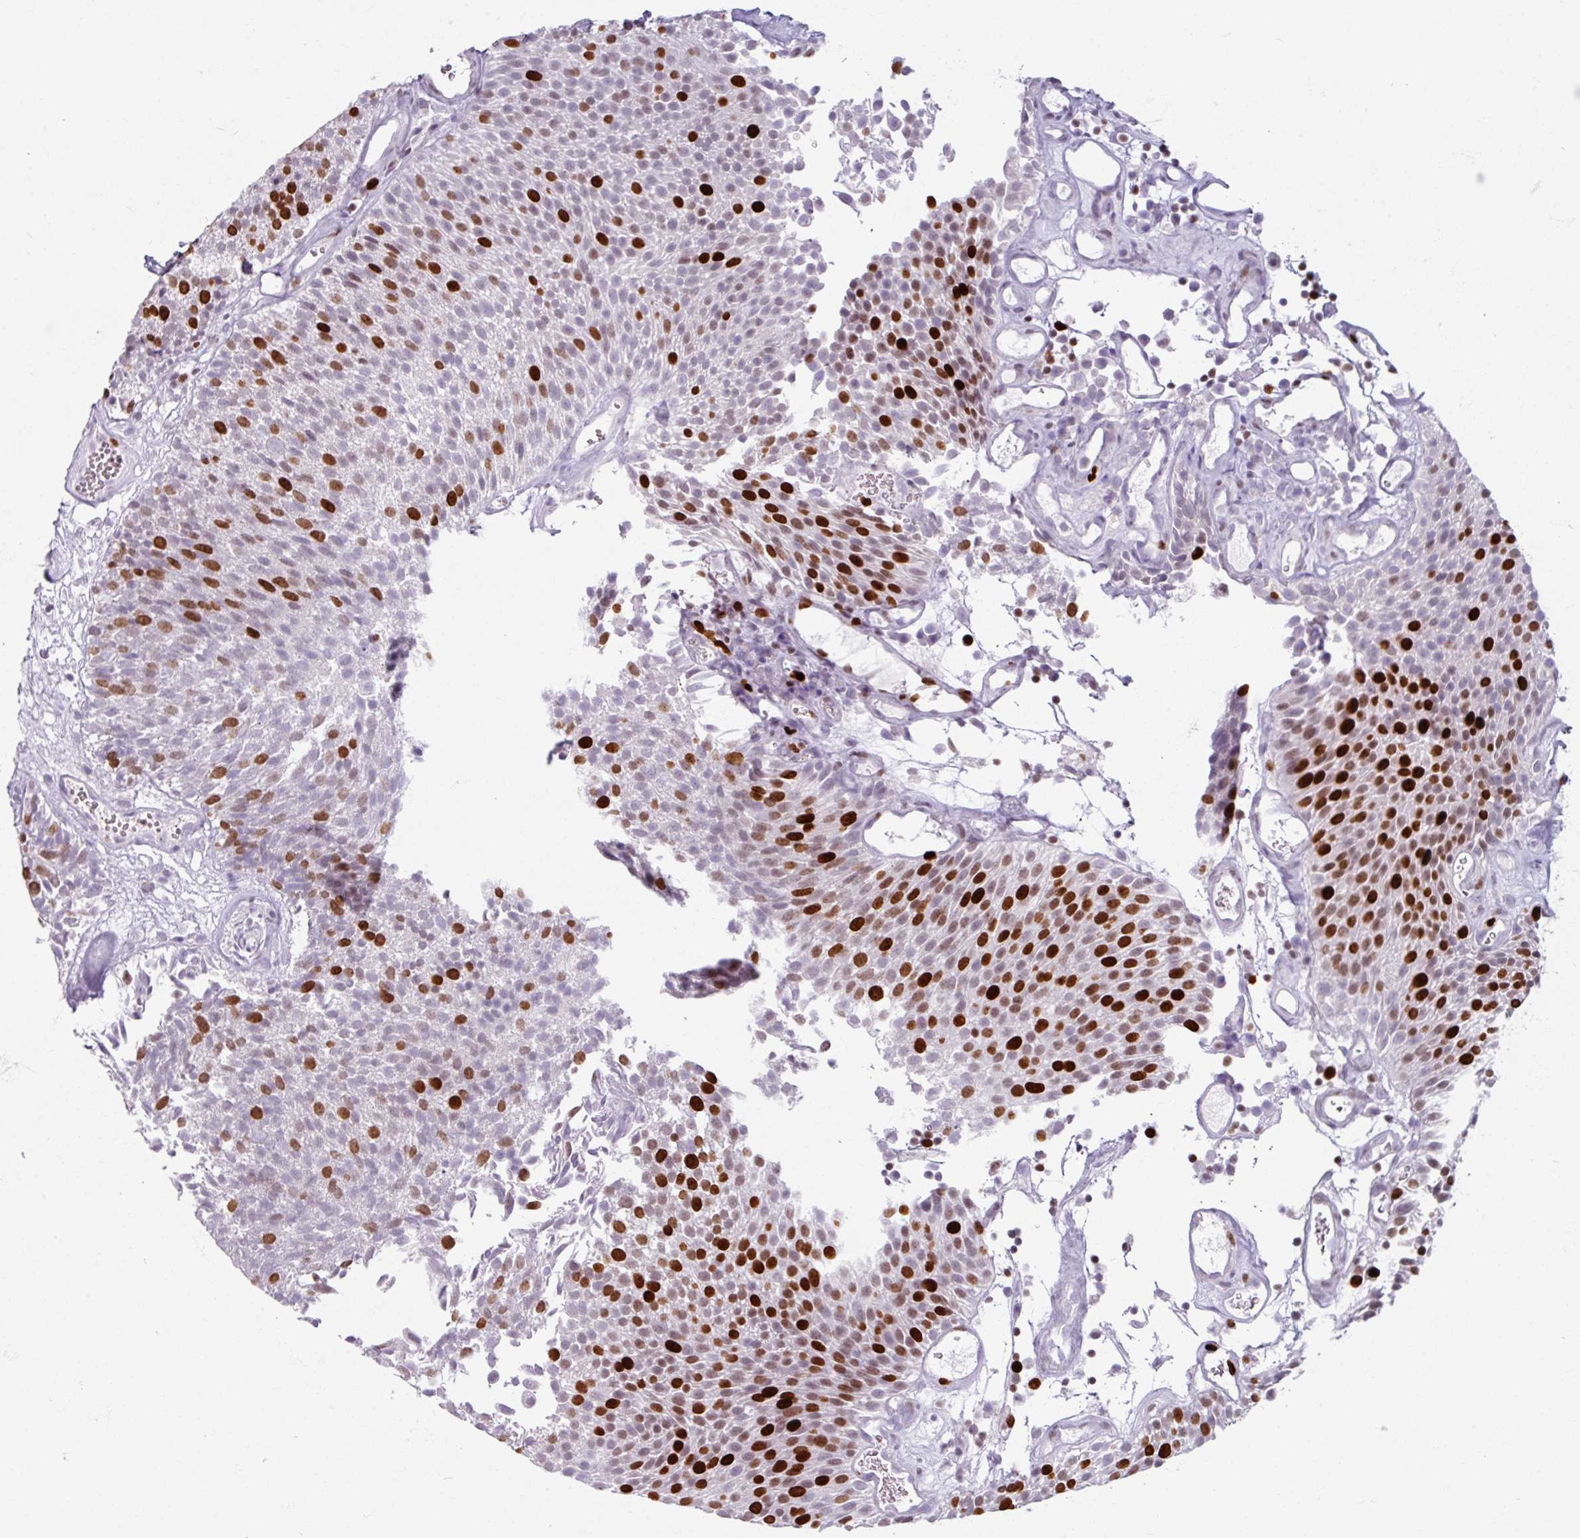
{"staining": {"intensity": "strong", "quantity": "25%-75%", "location": "nuclear"}, "tissue": "urothelial cancer", "cell_type": "Tumor cells", "image_type": "cancer", "snomed": [{"axis": "morphology", "description": "Urothelial carcinoma, Low grade"}, {"axis": "topography", "description": "Urinary bladder"}], "caption": "Tumor cells reveal high levels of strong nuclear staining in approximately 25%-75% of cells in urothelial carcinoma (low-grade).", "gene": "ATAD2", "patient": {"sex": "female", "age": 79}}